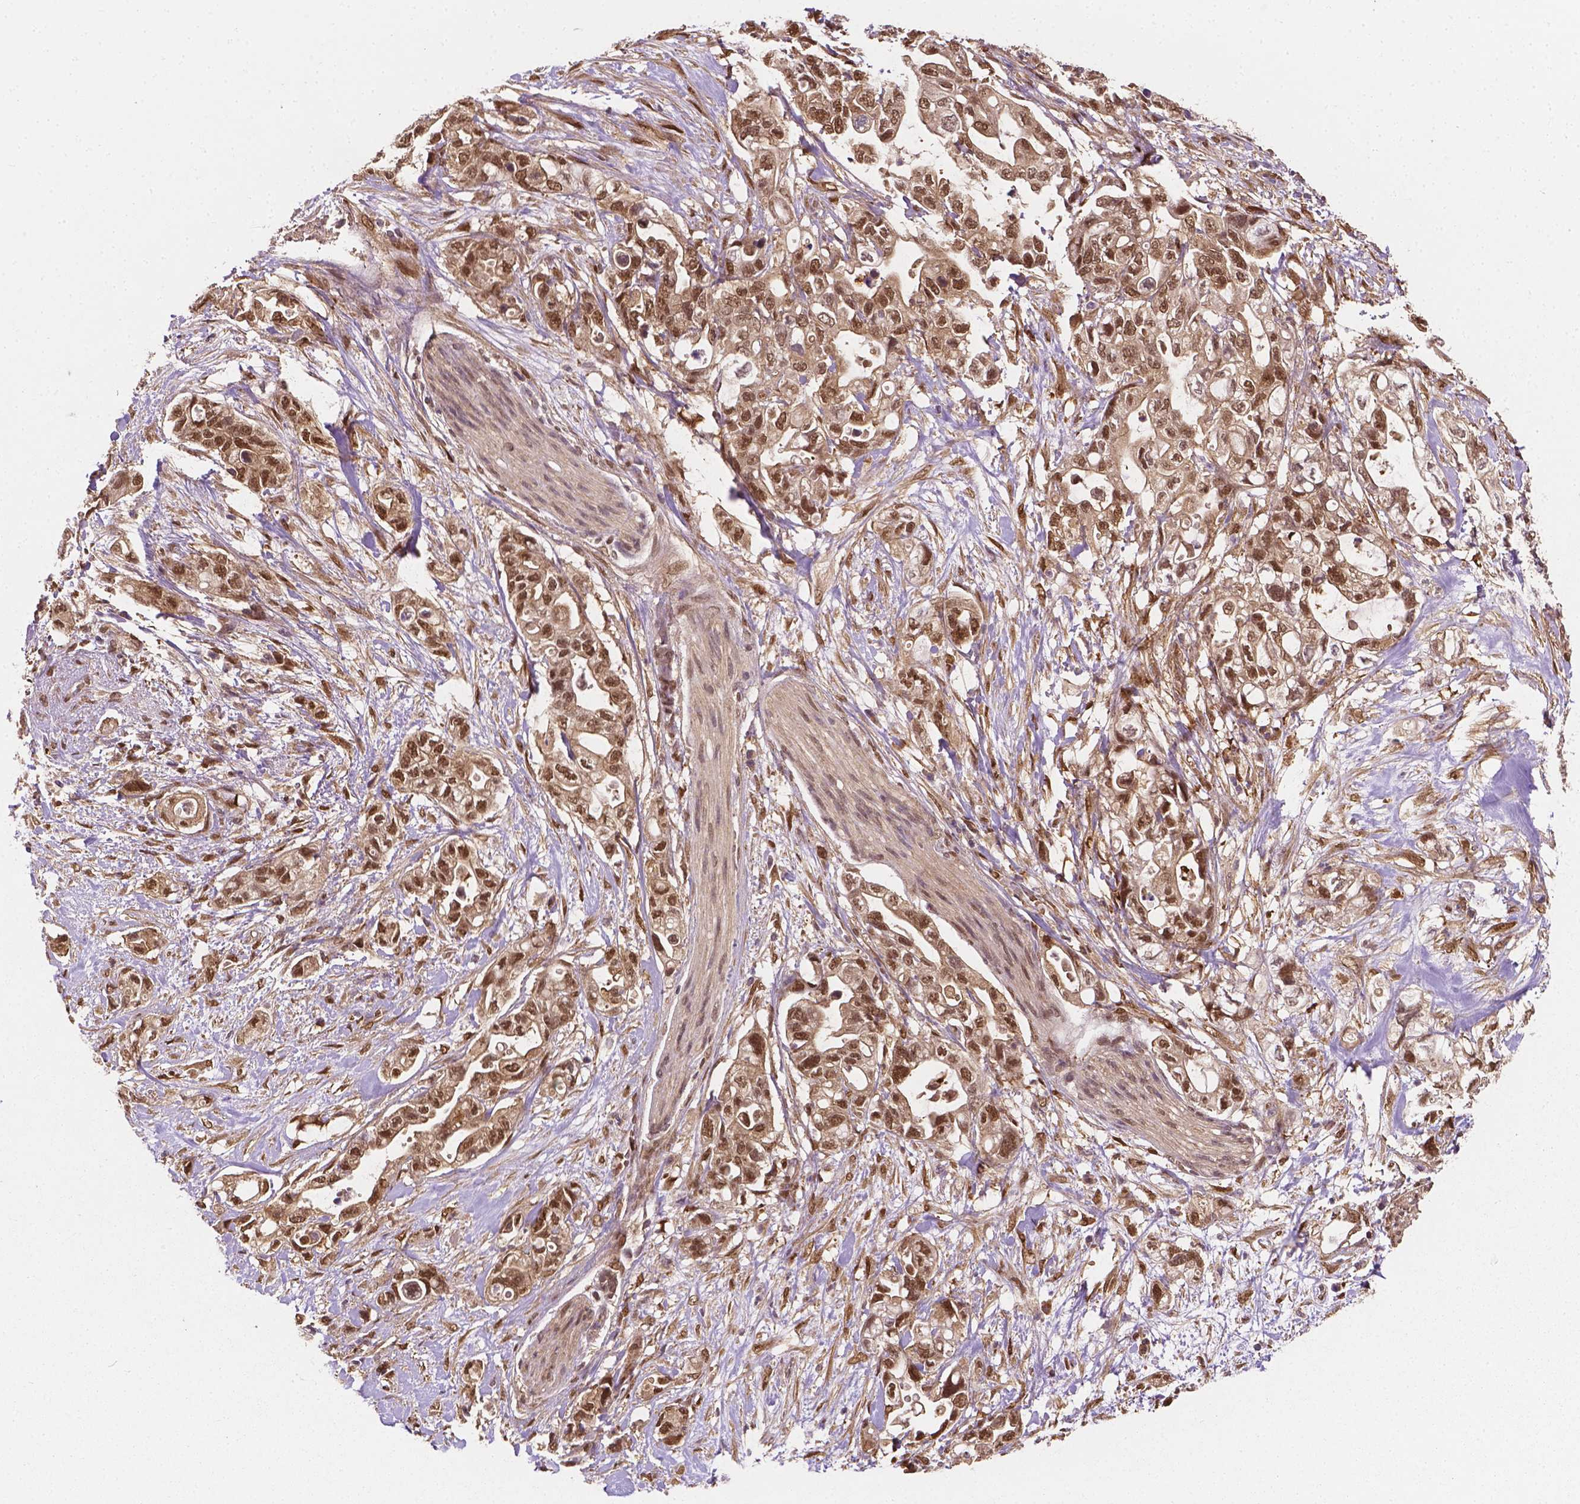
{"staining": {"intensity": "moderate", "quantity": ">75%", "location": "cytoplasmic/membranous,nuclear"}, "tissue": "pancreatic cancer", "cell_type": "Tumor cells", "image_type": "cancer", "snomed": [{"axis": "morphology", "description": "Adenocarcinoma, NOS"}, {"axis": "topography", "description": "Pancreas"}], "caption": "This histopathology image displays pancreatic cancer (adenocarcinoma) stained with immunohistochemistry (IHC) to label a protein in brown. The cytoplasmic/membranous and nuclear of tumor cells show moderate positivity for the protein. Nuclei are counter-stained blue.", "gene": "YAP1", "patient": {"sex": "female", "age": 72}}